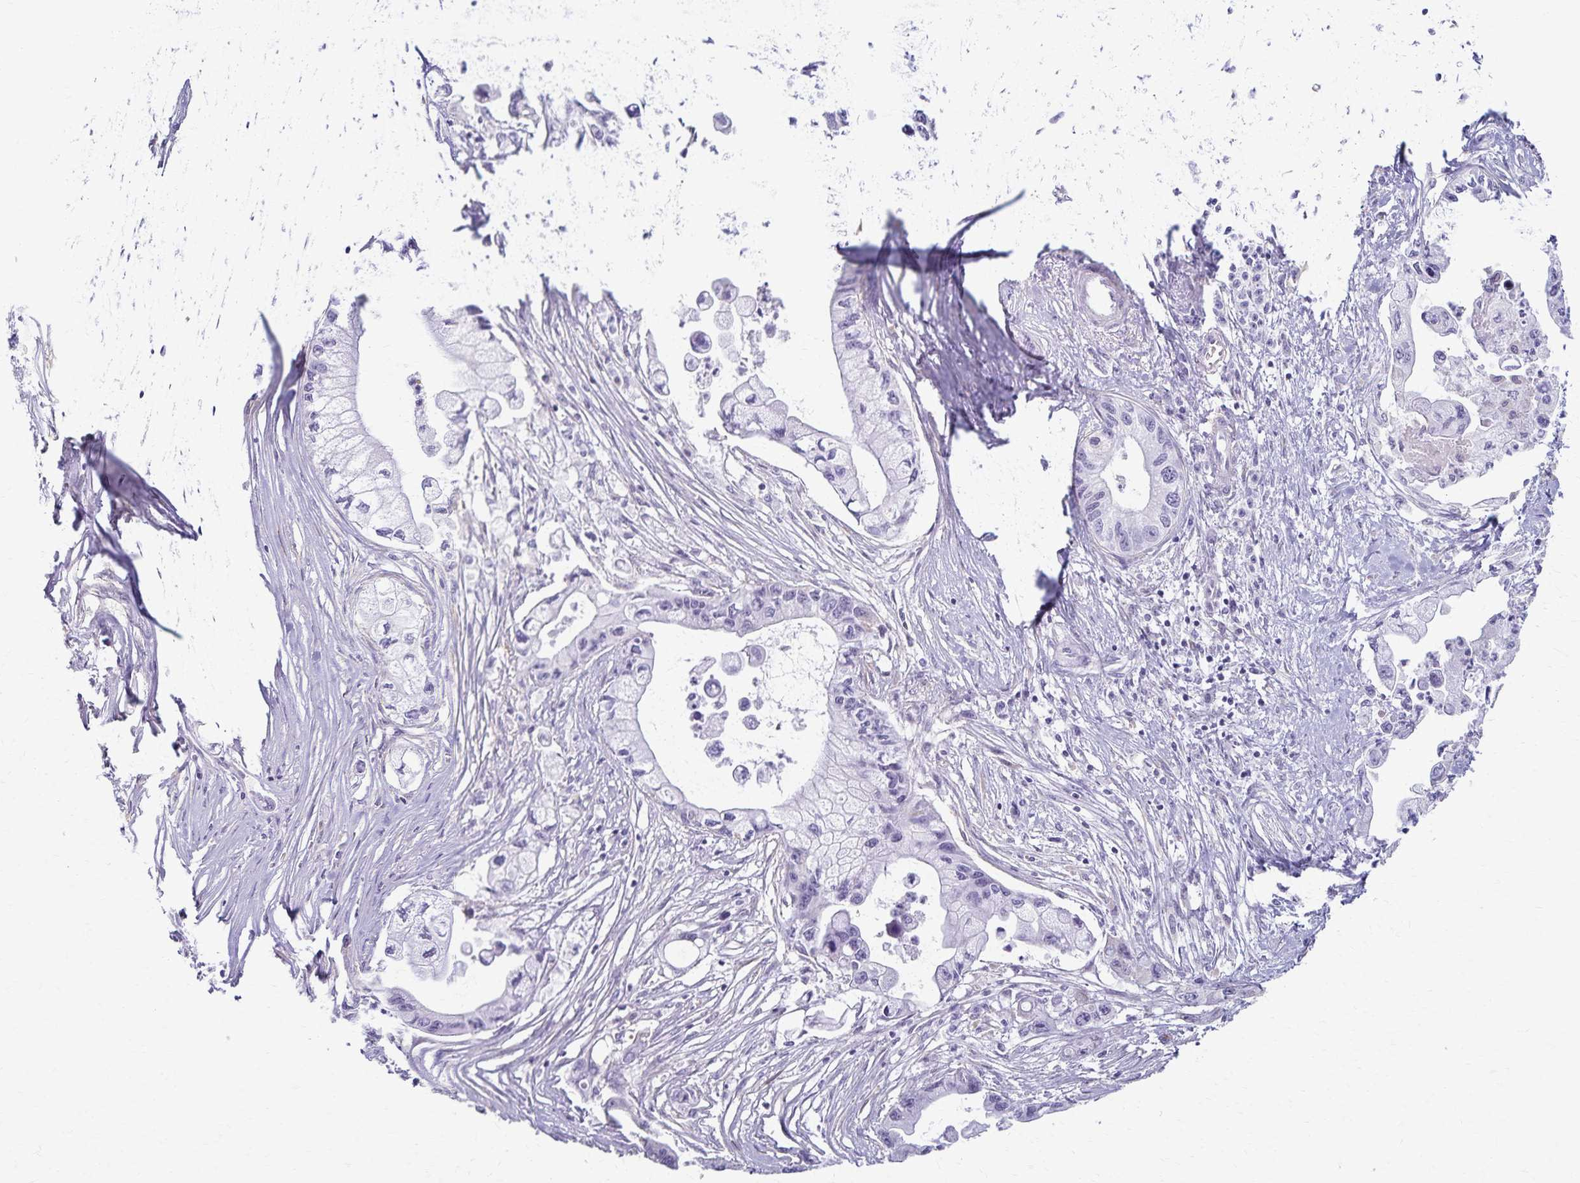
{"staining": {"intensity": "negative", "quantity": "none", "location": "none"}, "tissue": "pancreatic cancer", "cell_type": "Tumor cells", "image_type": "cancer", "snomed": [{"axis": "morphology", "description": "Adenocarcinoma, NOS"}, {"axis": "topography", "description": "Pancreas"}], "caption": "Immunohistochemical staining of pancreatic cancer exhibits no significant staining in tumor cells.", "gene": "KISS1", "patient": {"sex": "male", "age": 61}}